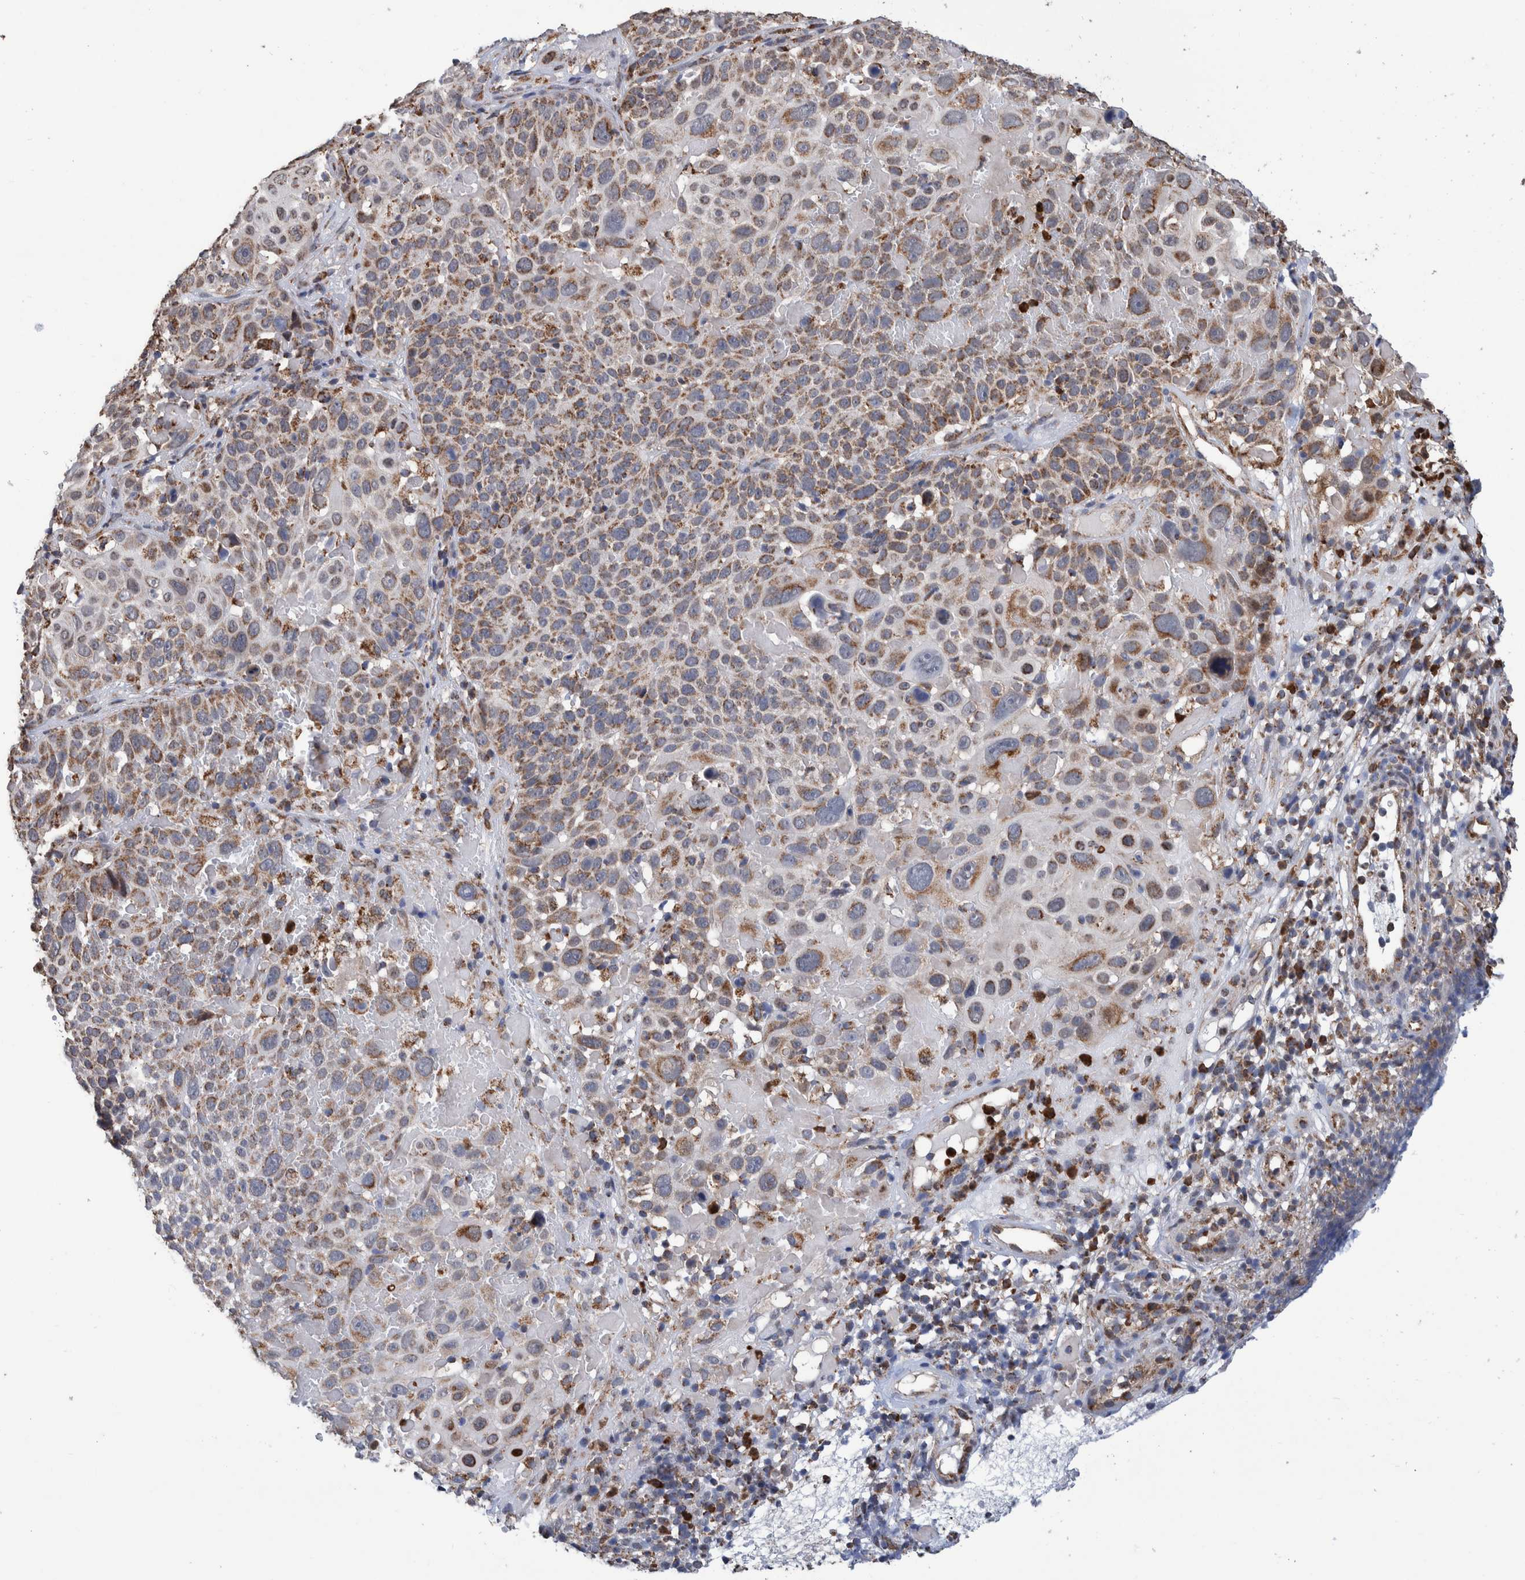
{"staining": {"intensity": "weak", "quantity": "25%-75%", "location": "cytoplasmic/membranous"}, "tissue": "cervical cancer", "cell_type": "Tumor cells", "image_type": "cancer", "snomed": [{"axis": "morphology", "description": "Squamous cell carcinoma, NOS"}, {"axis": "topography", "description": "Cervix"}], "caption": "The photomicrograph demonstrates staining of cervical cancer, revealing weak cytoplasmic/membranous protein staining (brown color) within tumor cells.", "gene": "DECR1", "patient": {"sex": "female", "age": 74}}